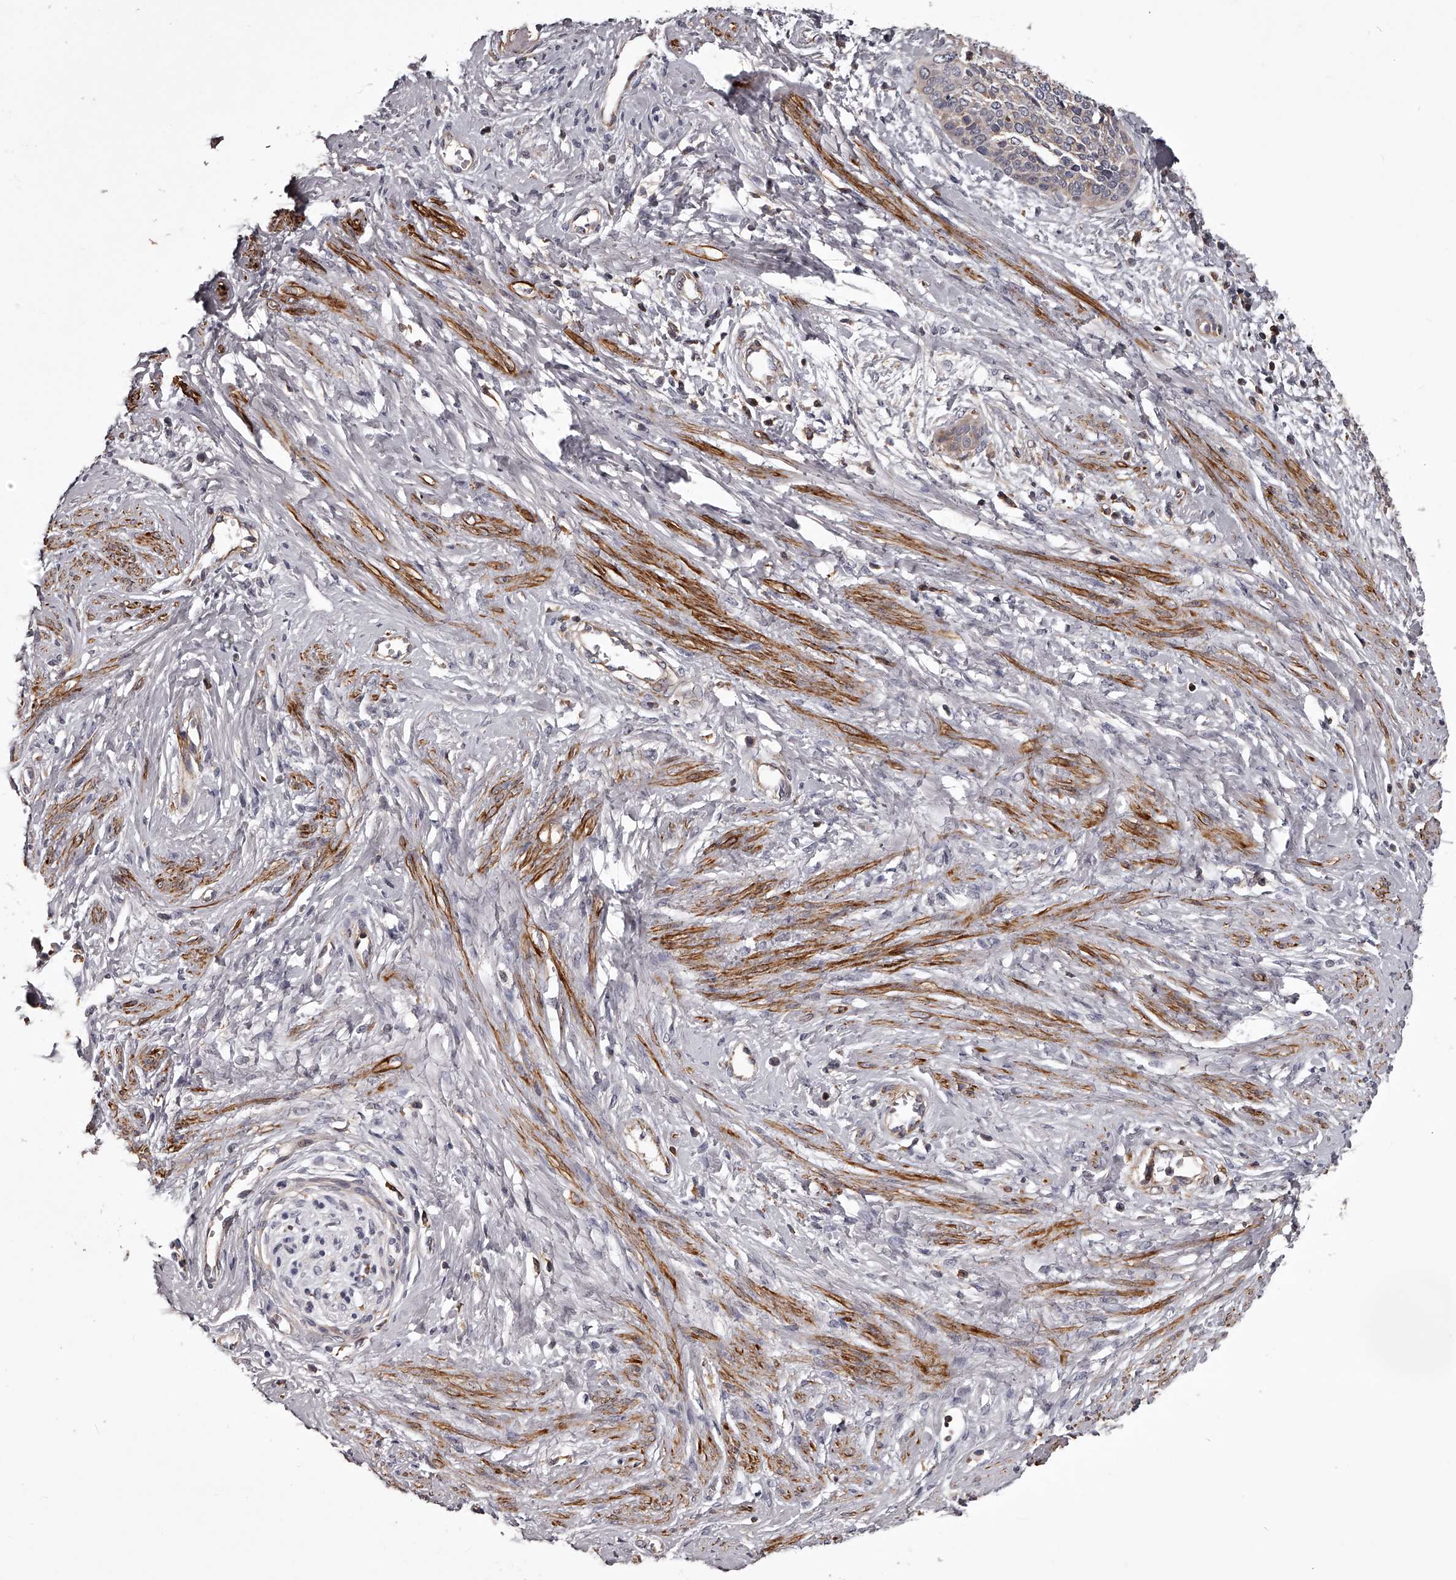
{"staining": {"intensity": "negative", "quantity": "none", "location": "none"}, "tissue": "cervical cancer", "cell_type": "Tumor cells", "image_type": "cancer", "snomed": [{"axis": "morphology", "description": "Squamous cell carcinoma, NOS"}, {"axis": "topography", "description": "Cervix"}], "caption": "Tumor cells show no significant protein staining in cervical cancer (squamous cell carcinoma).", "gene": "RRP36", "patient": {"sex": "female", "age": 37}}